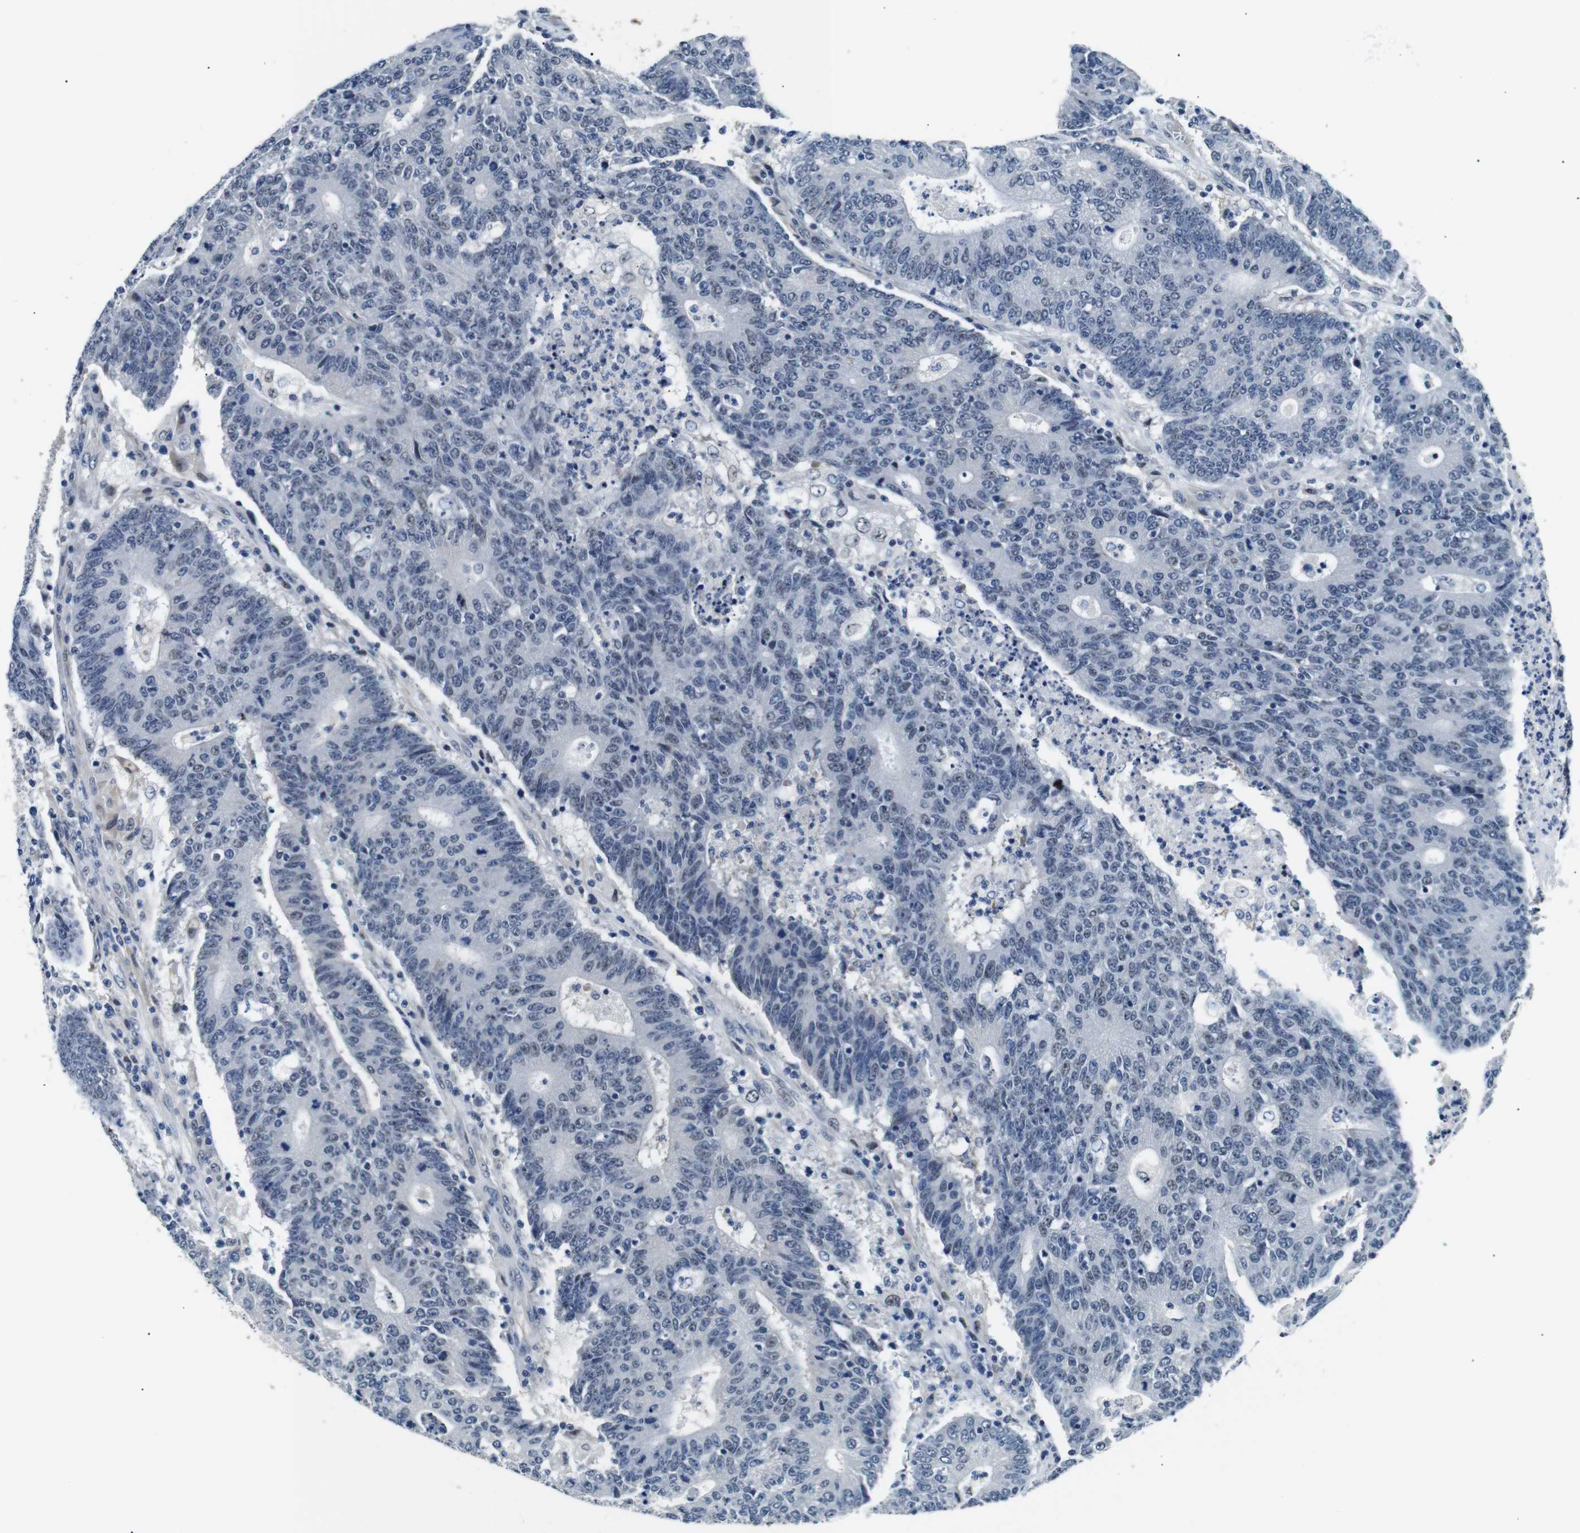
{"staining": {"intensity": "negative", "quantity": "none", "location": "none"}, "tissue": "colorectal cancer", "cell_type": "Tumor cells", "image_type": "cancer", "snomed": [{"axis": "morphology", "description": "Normal tissue, NOS"}, {"axis": "morphology", "description": "Adenocarcinoma, NOS"}, {"axis": "topography", "description": "Colon"}], "caption": "Image shows no protein positivity in tumor cells of colorectal adenocarcinoma tissue.", "gene": "TAFA1", "patient": {"sex": "female", "age": 75}}